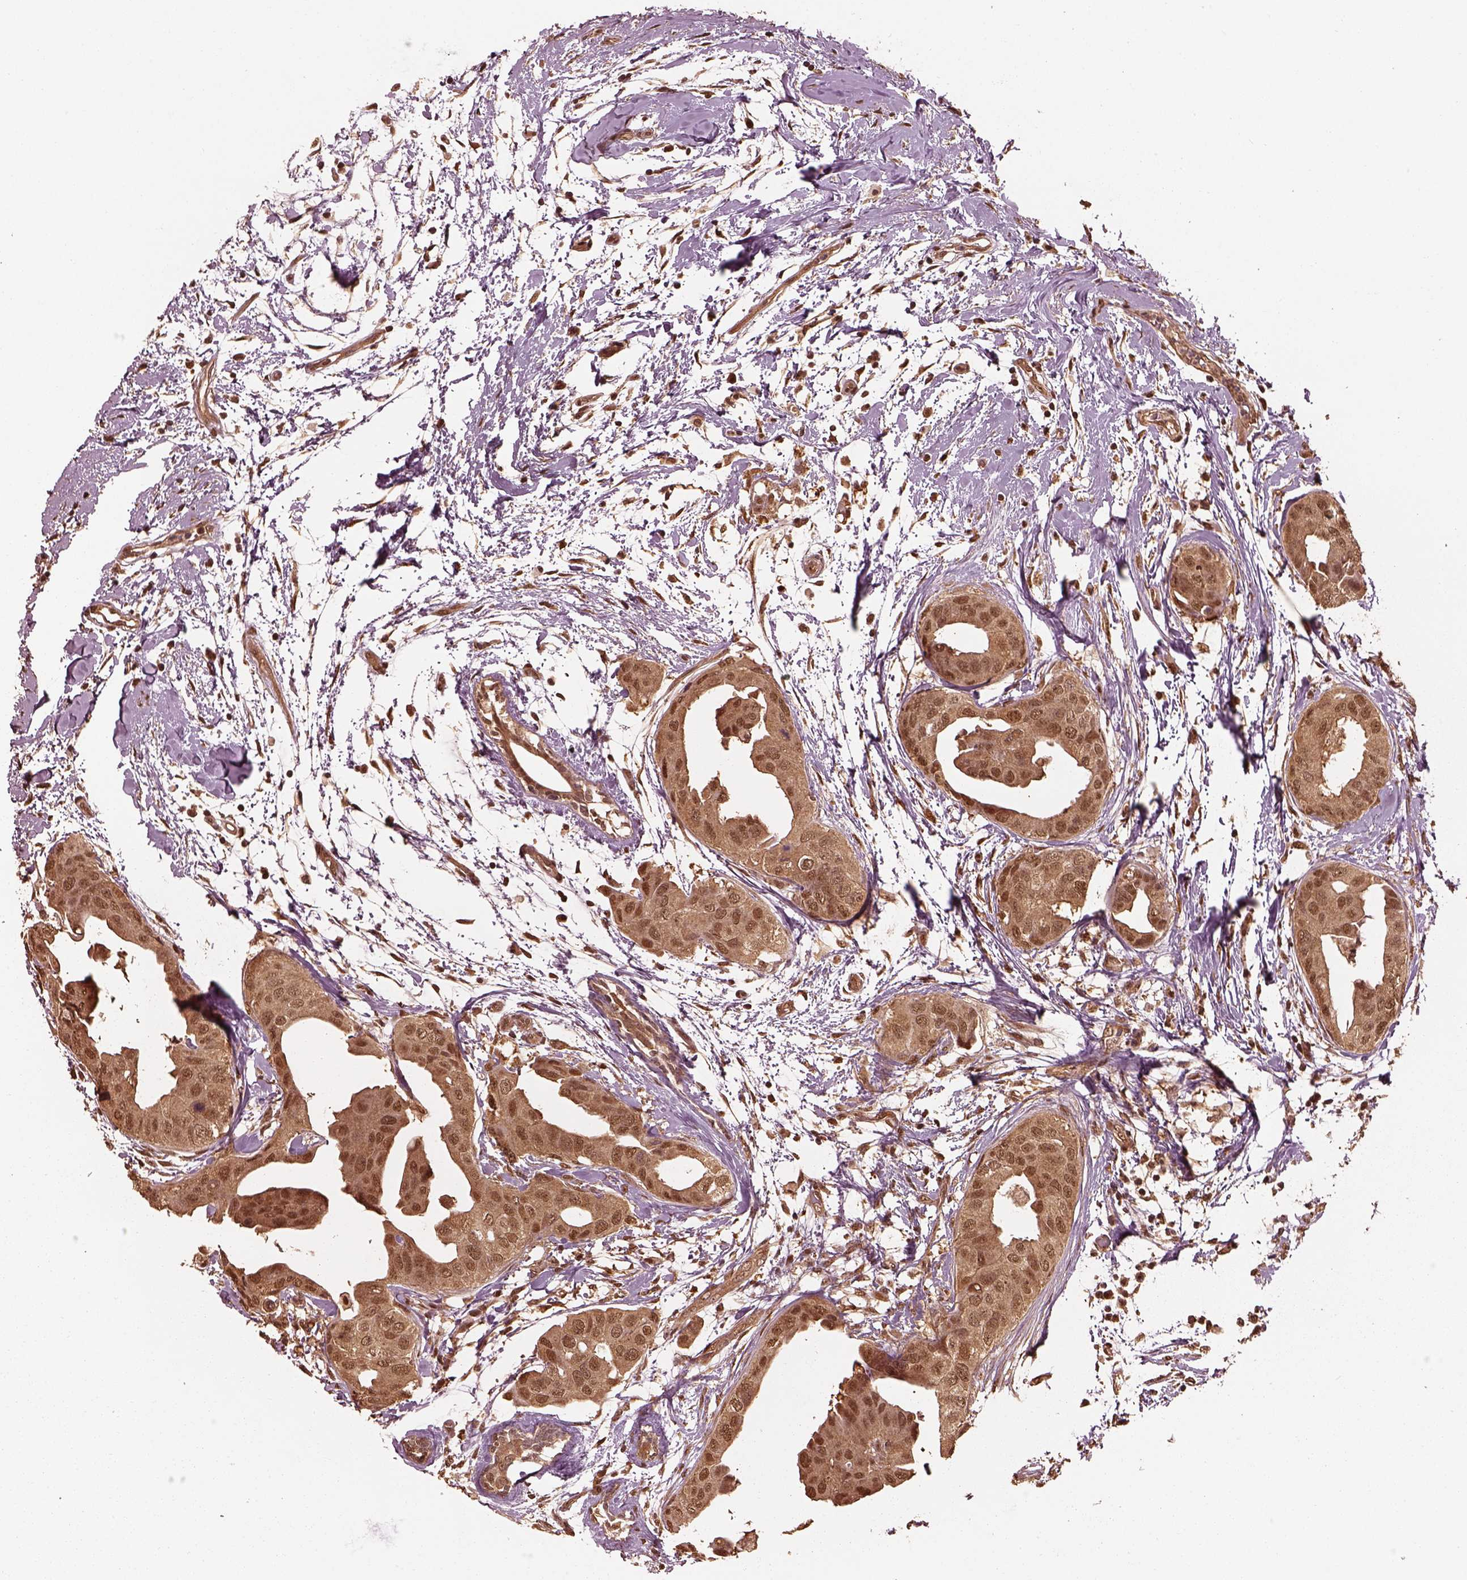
{"staining": {"intensity": "moderate", "quantity": "25%-75%", "location": "cytoplasmic/membranous,nuclear"}, "tissue": "breast cancer", "cell_type": "Tumor cells", "image_type": "cancer", "snomed": [{"axis": "morphology", "description": "Normal tissue, NOS"}, {"axis": "morphology", "description": "Duct carcinoma"}, {"axis": "topography", "description": "Breast"}], "caption": "About 25%-75% of tumor cells in human breast intraductal carcinoma display moderate cytoplasmic/membranous and nuclear protein staining as visualized by brown immunohistochemical staining.", "gene": "PSMC5", "patient": {"sex": "female", "age": 40}}